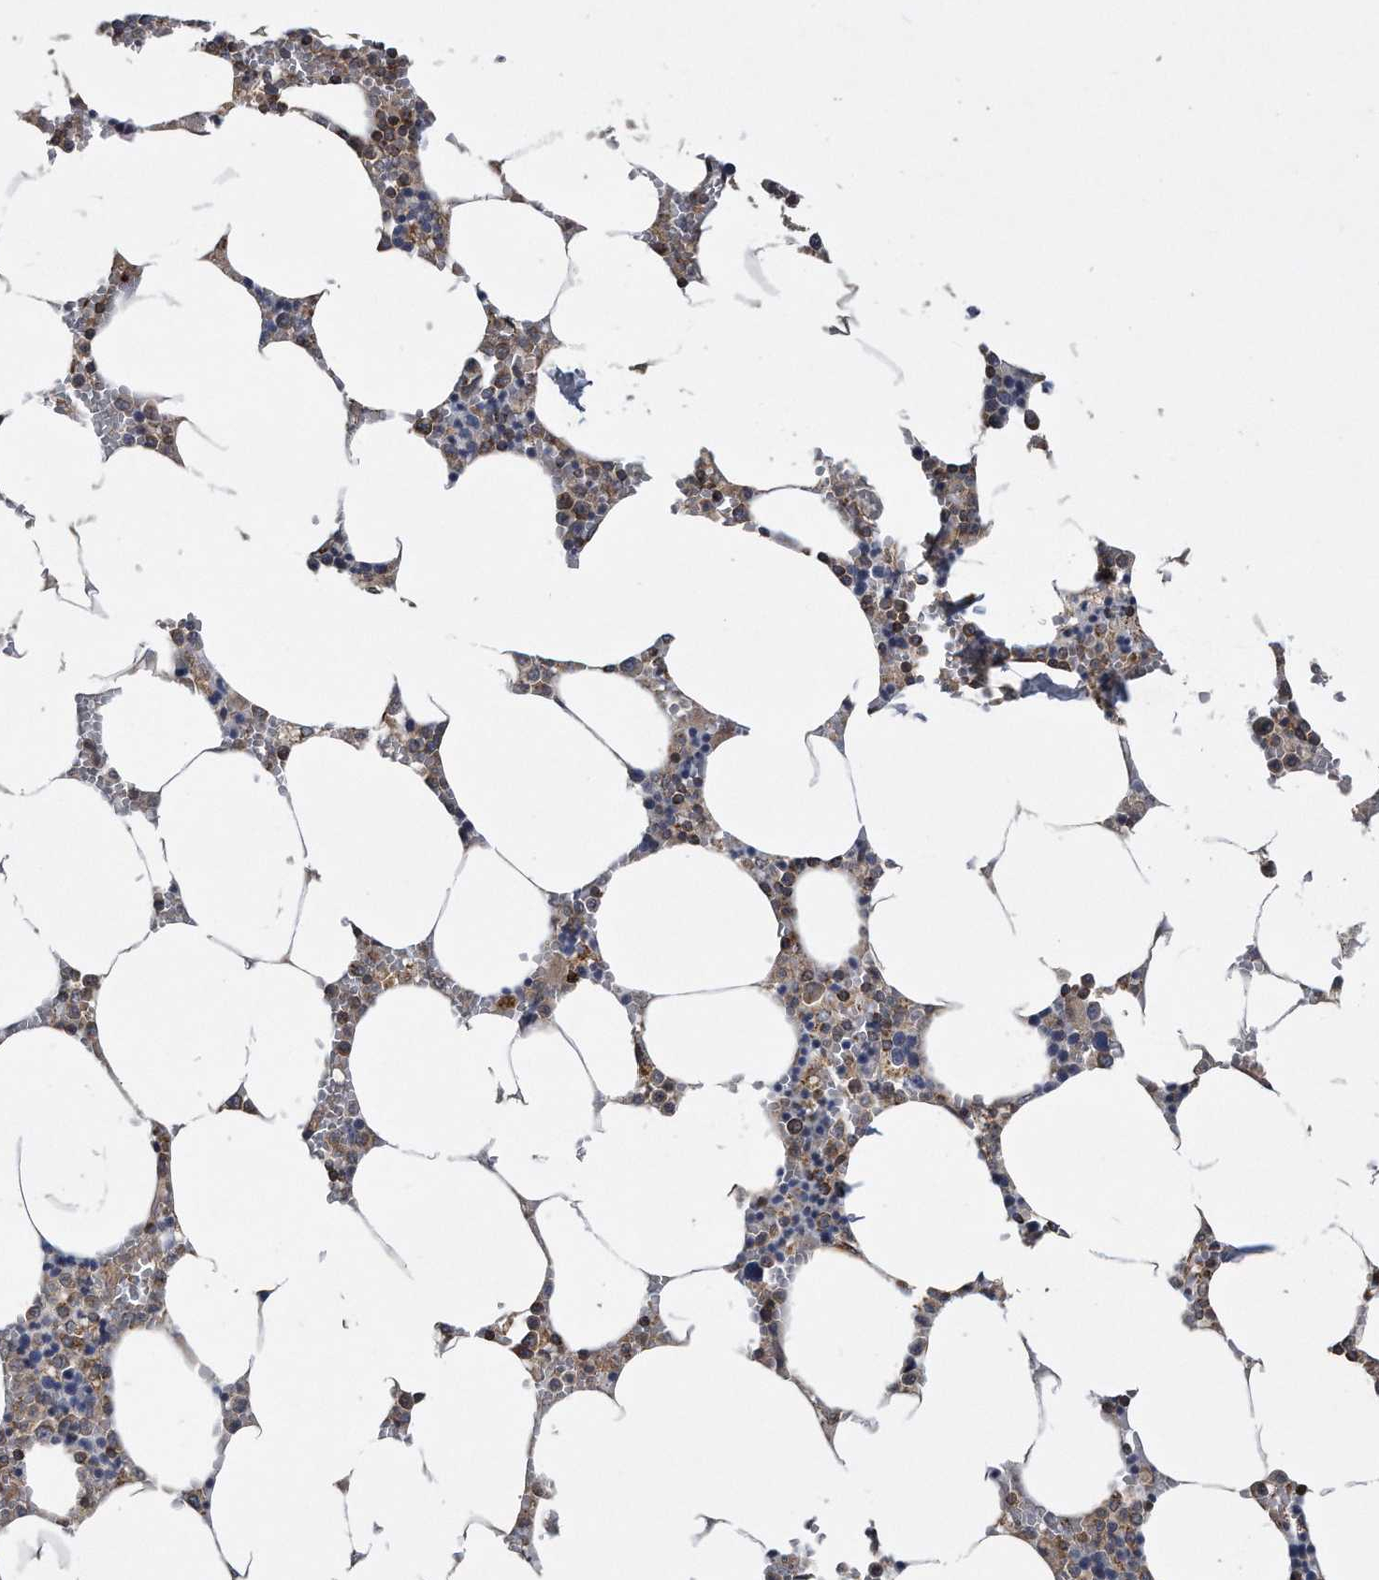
{"staining": {"intensity": "moderate", "quantity": "25%-75%", "location": "cytoplasmic/membranous"}, "tissue": "bone marrow", "cell_type": "Hematopoietic cells", "image_type": "normal", "snomed": [{"axis": "morphology", "description": "Normal tissue, NOS"}, {"axis": "topography", "description": "Bone marrow"}], "caption": "An immunohistochemistry photomicrograph of normal tissue is shown. Protein staining in brown shows moderate cytoplasmic/membranous positivity in bone marrow within hematopoietic cells. The staining was performed using DAB, with brown indicating positive protein expression. Nuclei are stained blue with hematoxylin.", "gene": "ALPK2", "patient": {"sex": "male", "age": 70}}